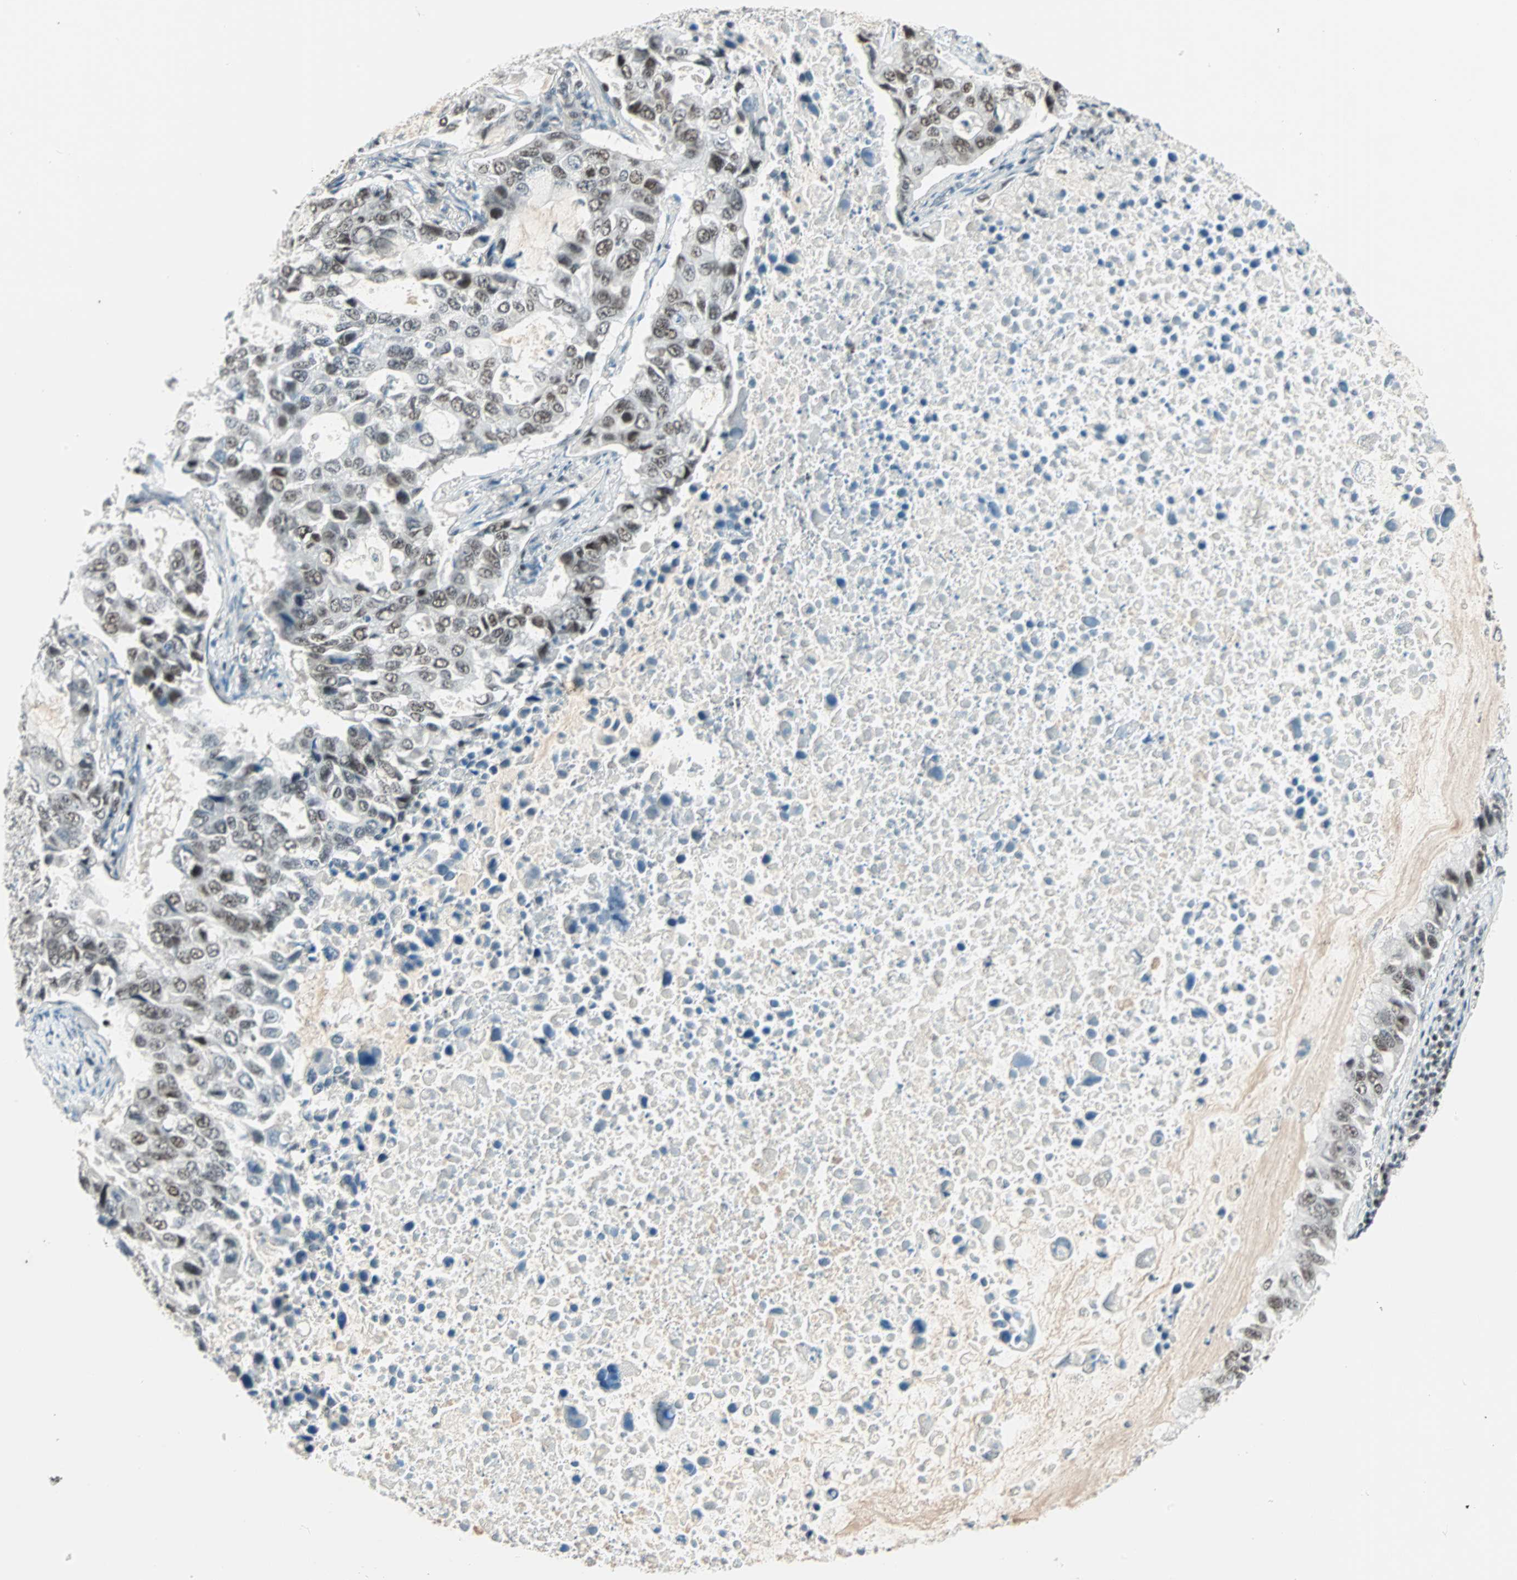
{"staining": {"intensity": "weak", "quantity": "25%-75%", "location": "nuclear"}, "tissue": "lung cancer", "cell_type": "Tumor cells", "image_type": "cancer", "snomed": [{"axis": "morphology", "description": "Adenocarcinoma, NOS"}, {"axis": "topography", "description": "Lung"}], "caption": "This histopathology image reveals adenocarcinoma (lung) stained with IHC to label a protein in brown. The nuclear of tumor cells show weak positivity for the protein. Nuclei are counter-stained blue.", "gene": "SIN3A", "patient": {"sex": "male", "age": 64}}